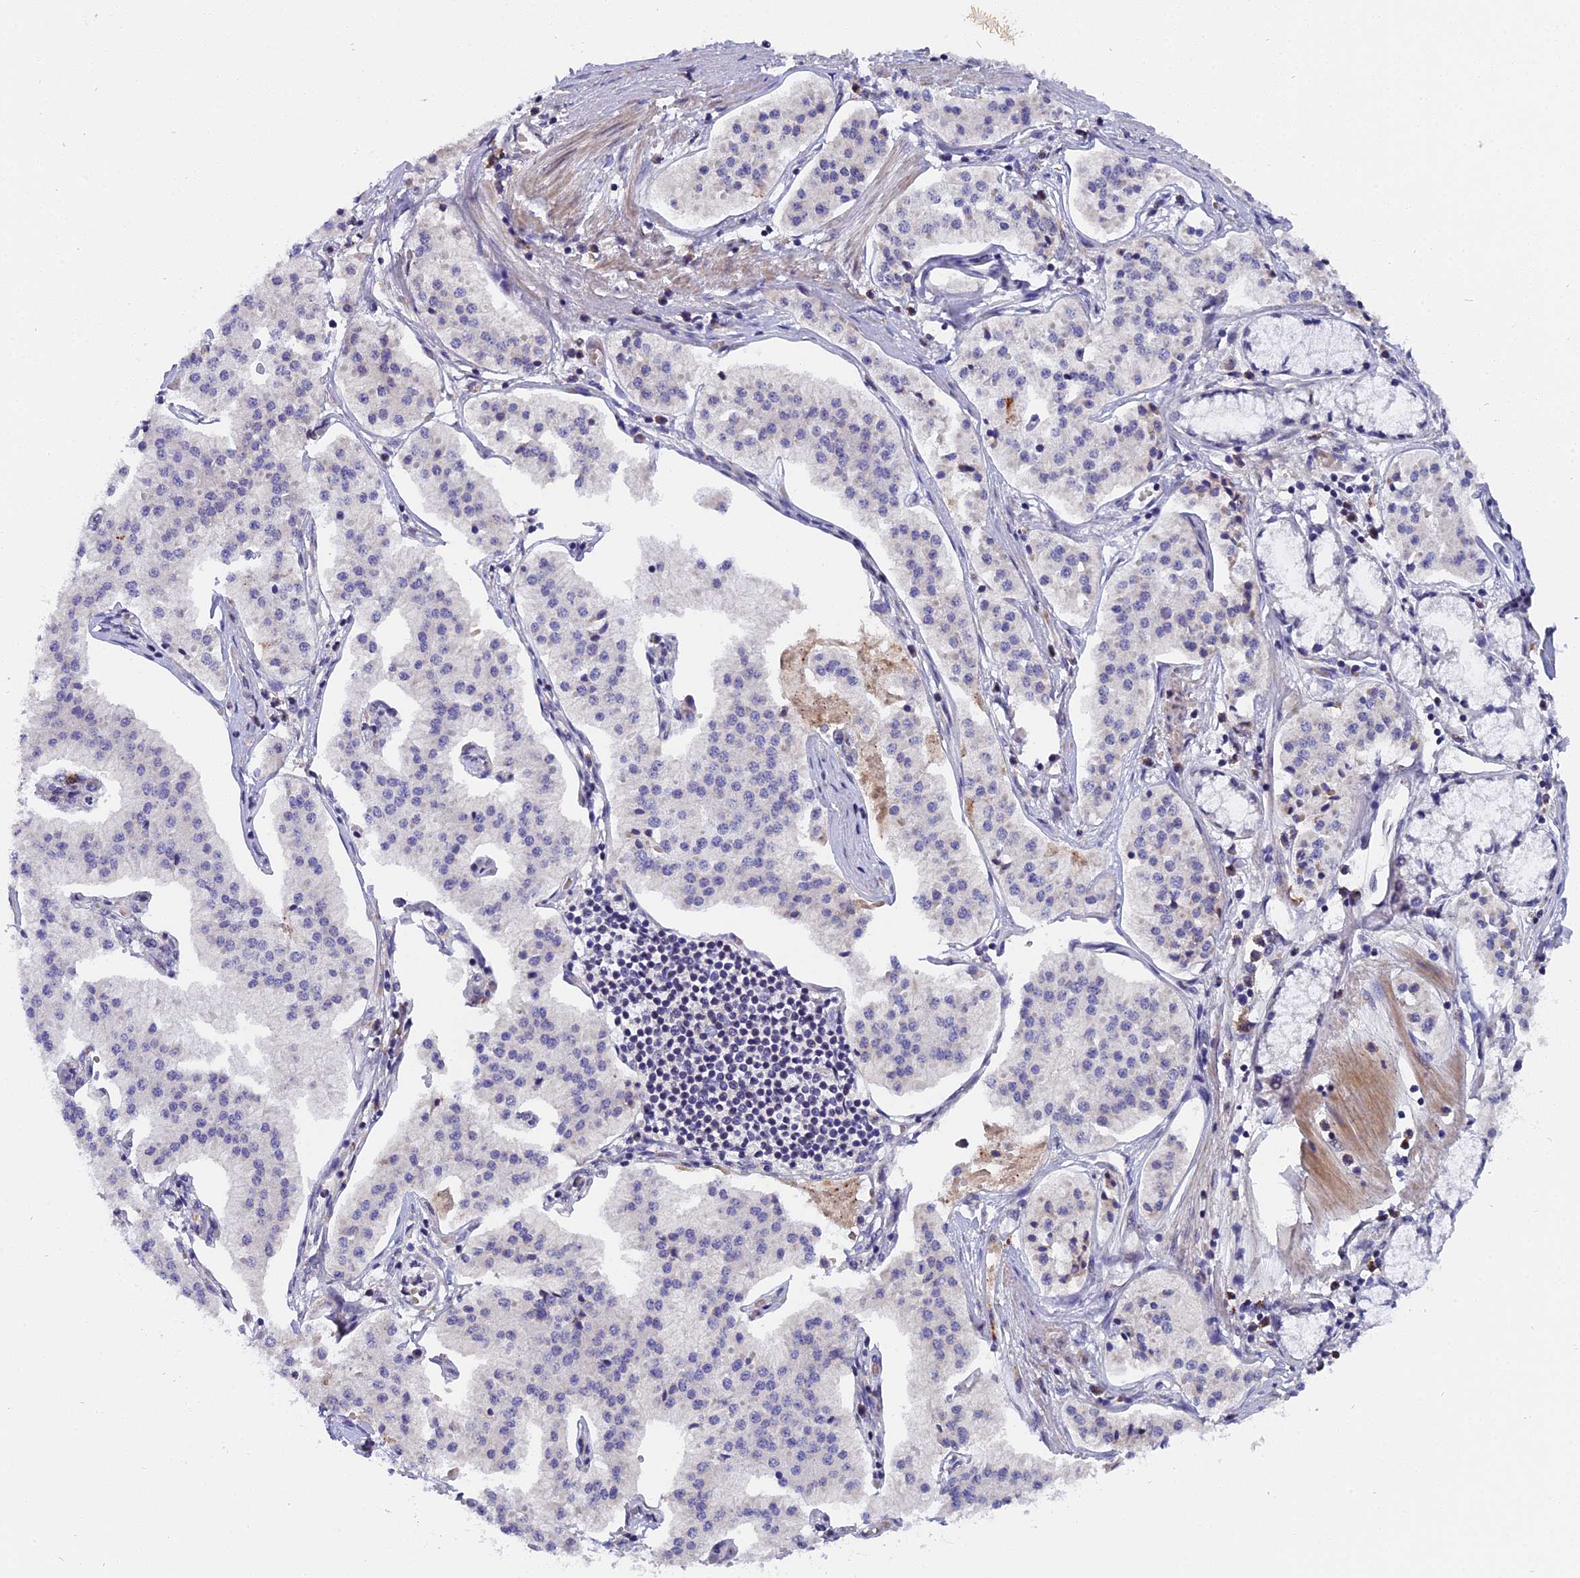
{"staining": {"intensity": "negative", "quantity": "none", "location": "none"}, "tissue": "pancreatic cancer", "cell_type": "Tumor cells", "image_type": "cancer", "snomed": [{"axis": "morphology", "description": "Adenocarcinoma, NOS"}, {"axis": "topography", "description": "Pancreas"}], "caption": "The micrograph reveals no staining of tumor cells in adenocarcinoma (pancreatic). (DAB (3,3'-diaminobenzidine) IHC with hematoxylin counter stain).", "gene": "PYGO1", "patient": {"sex": "female", "age": 50}}